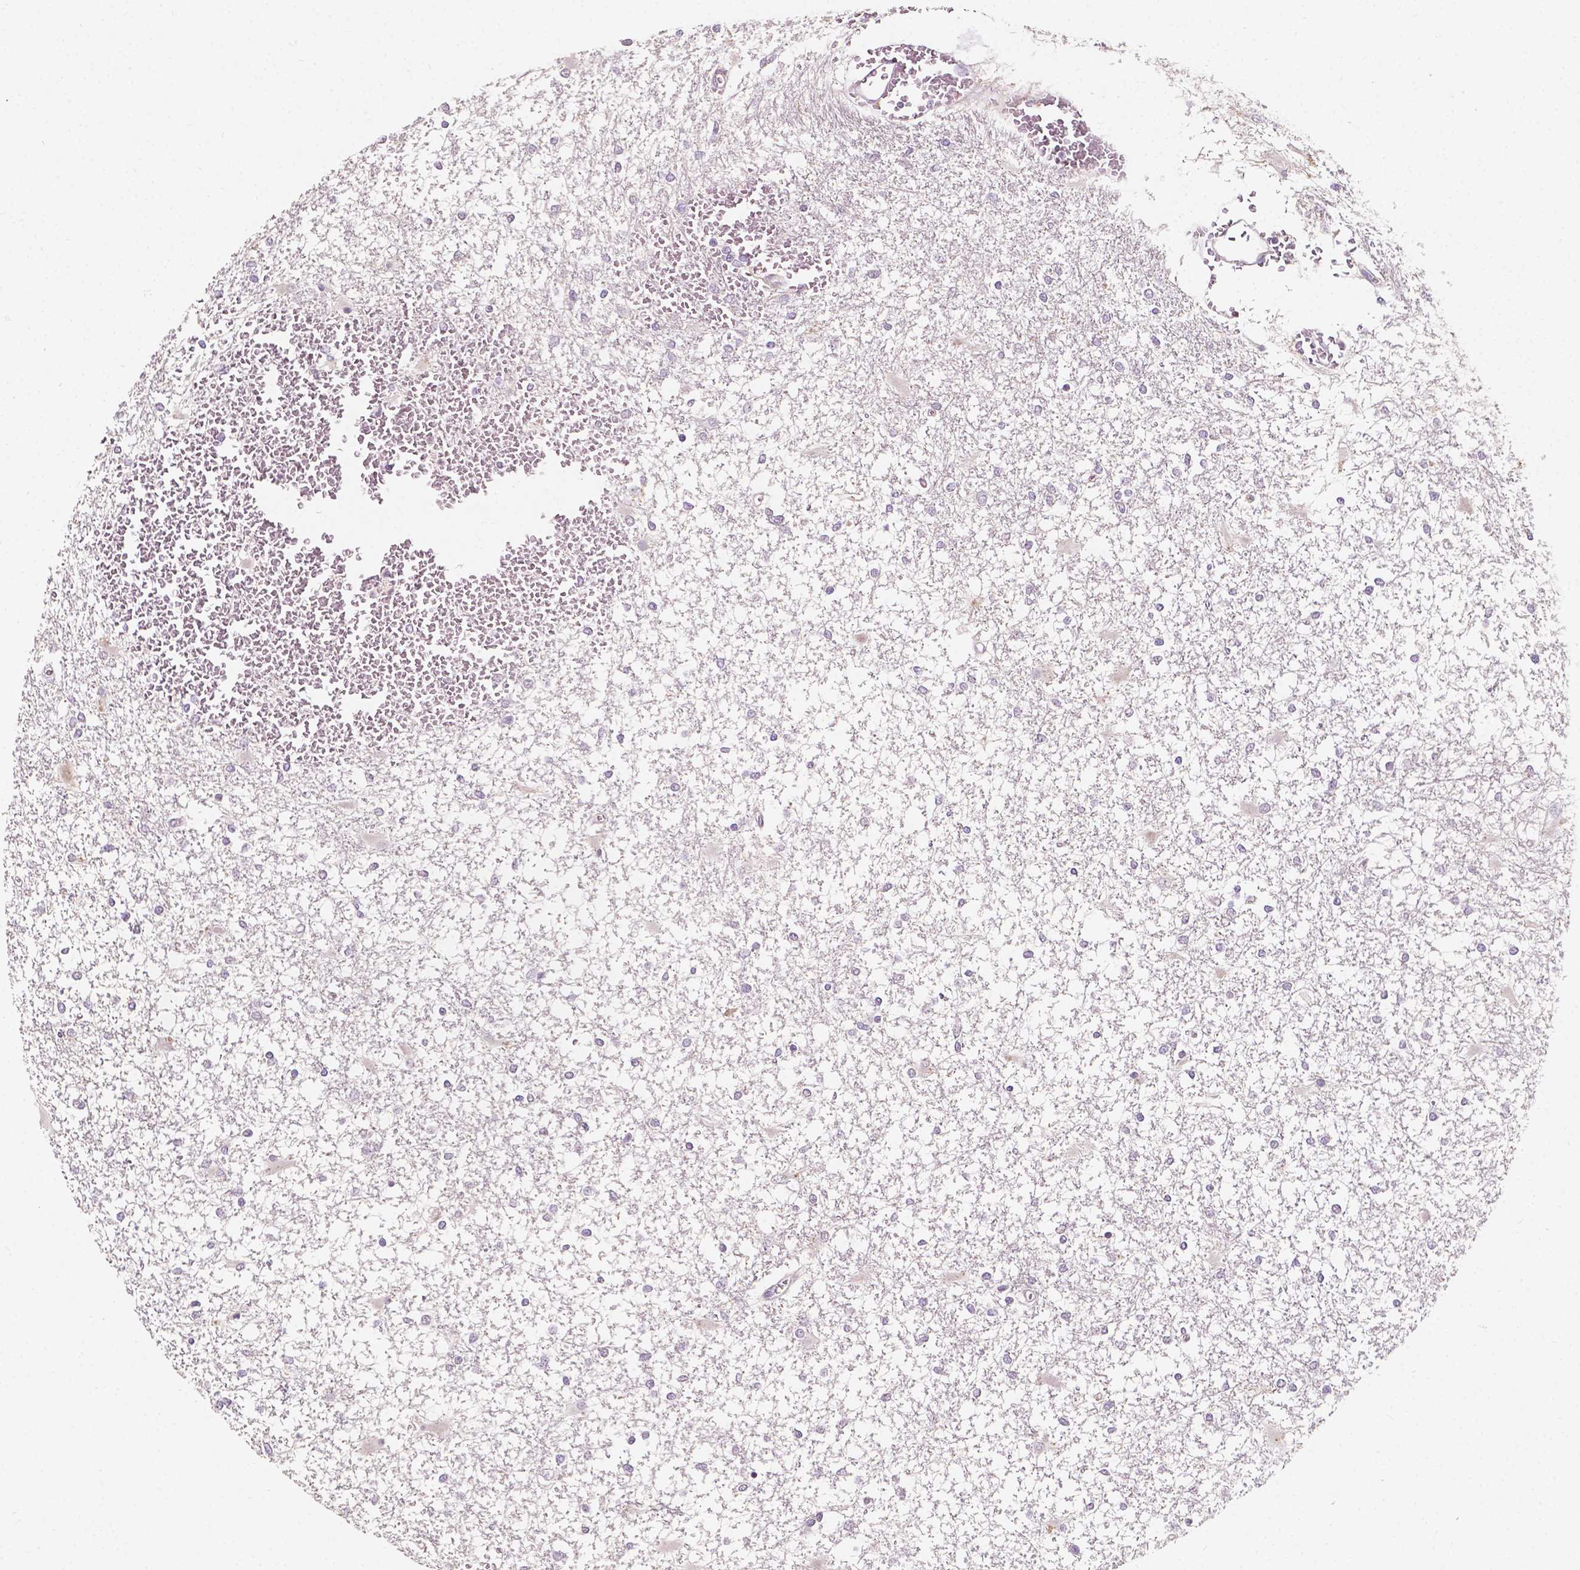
{"staining": {"intensity": "negative", "quantity": "none", "location": "none"}, "tissue": "glioma", "cell_type": "Tumor cells", "image_type": "cancer", "snomed": [{"axis": "morphology", "description": "Glioma, malignant, High grade"}, {"axis": "topography", "description": "Cerebral cortex"}], "caption": "Human malignant glioma (high-grade) stained for a protein using immunohistochemistry (IHC) displays no expression in tumor cells.", "gene": "SIRT2", "patient": {"sex": "male", "age": 79}}